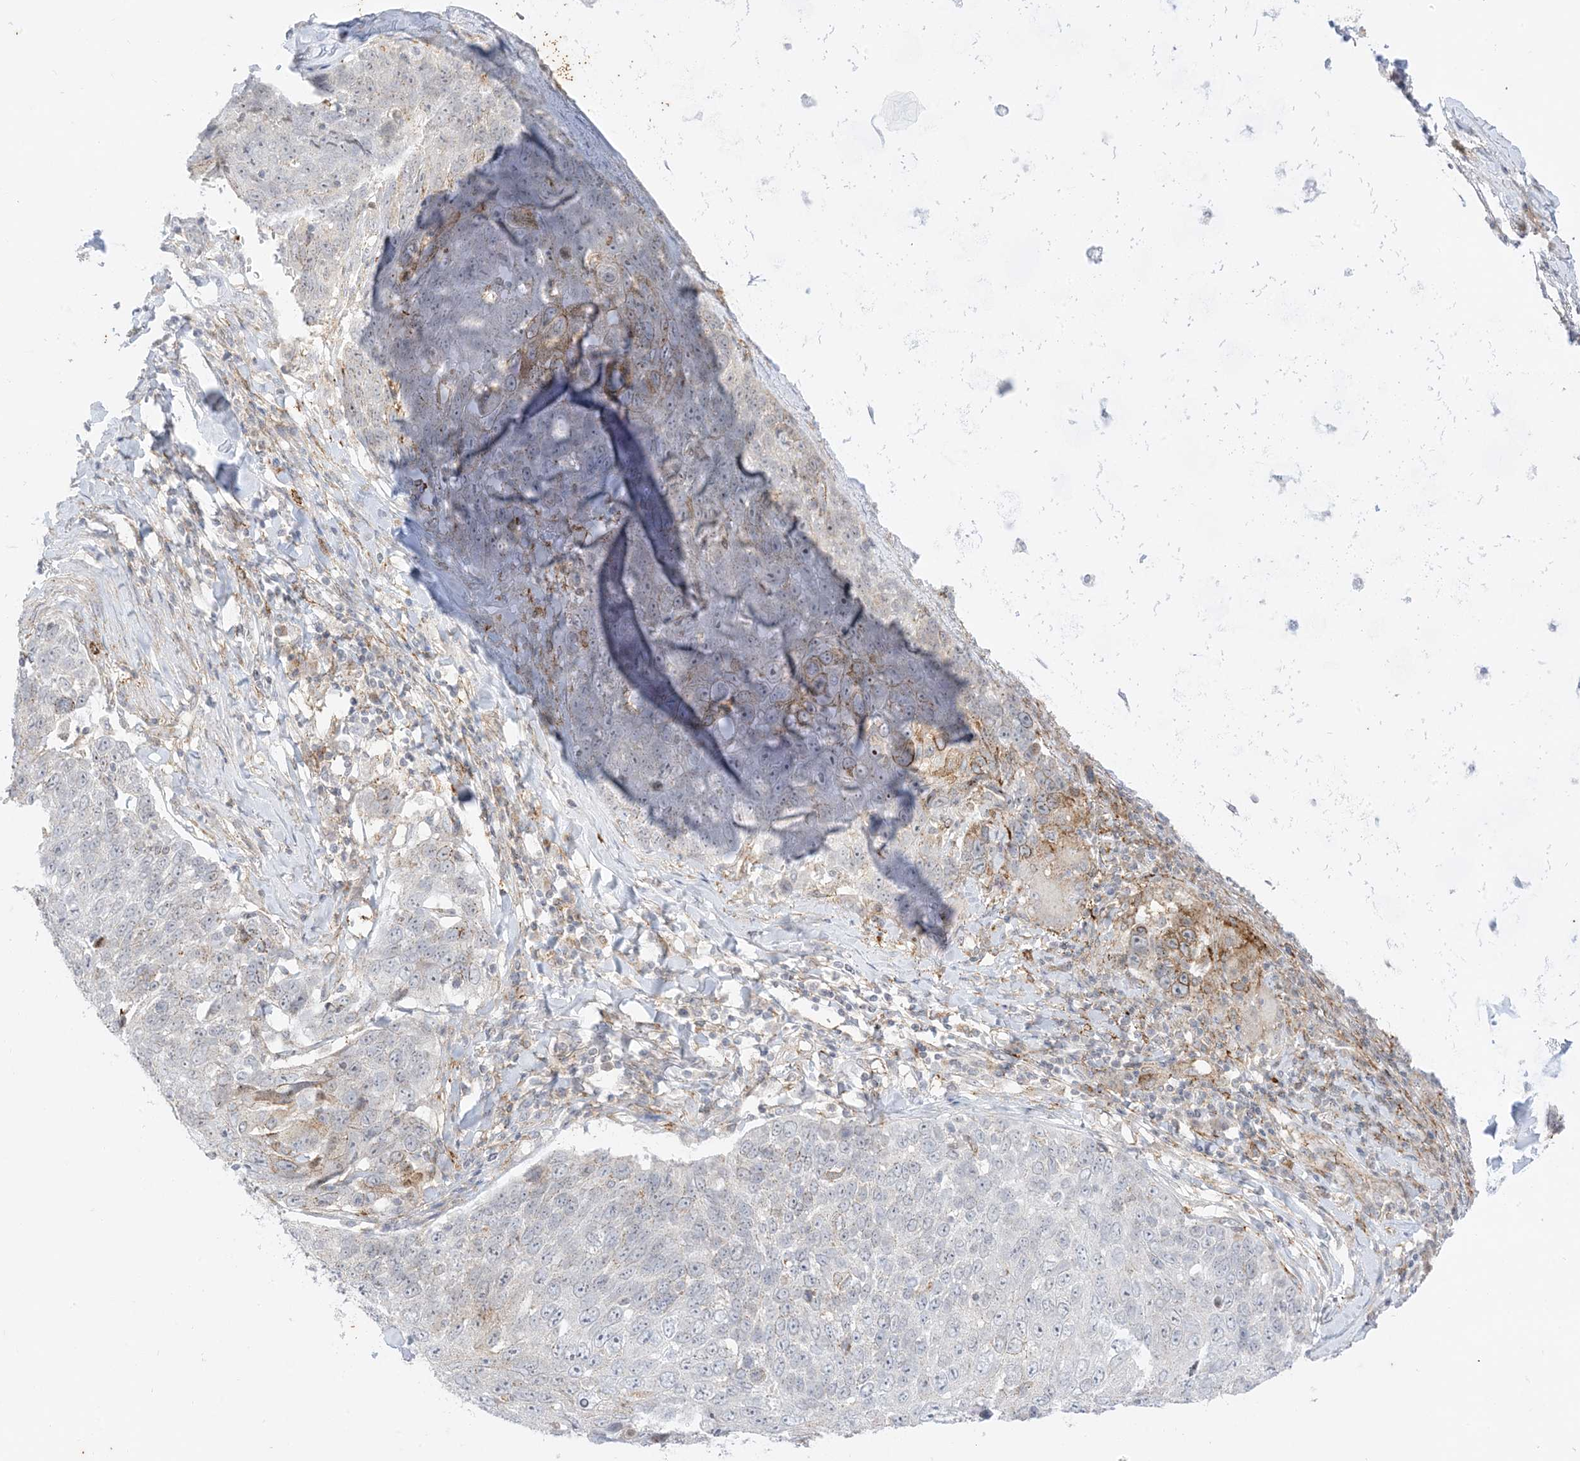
{"staining": {"intensity": "negative", "quantity": "none", "location": "none"}, "tissue": "lung cancer", "cell_type": "Tumor cells", "image_type": "cancer", "snomed": [{"axis": "morphology", "description": "Squamous cell carcinoma, NOS"}, {"axis": "topography", "description": "Lung"}], "caption": "Human lung squamous cell carcinoma stained for a protein using immunohistochemistry shows no staining in tumor cells.", "gene": "RAC1", "patient": {"sex": "male", "age": 66}}